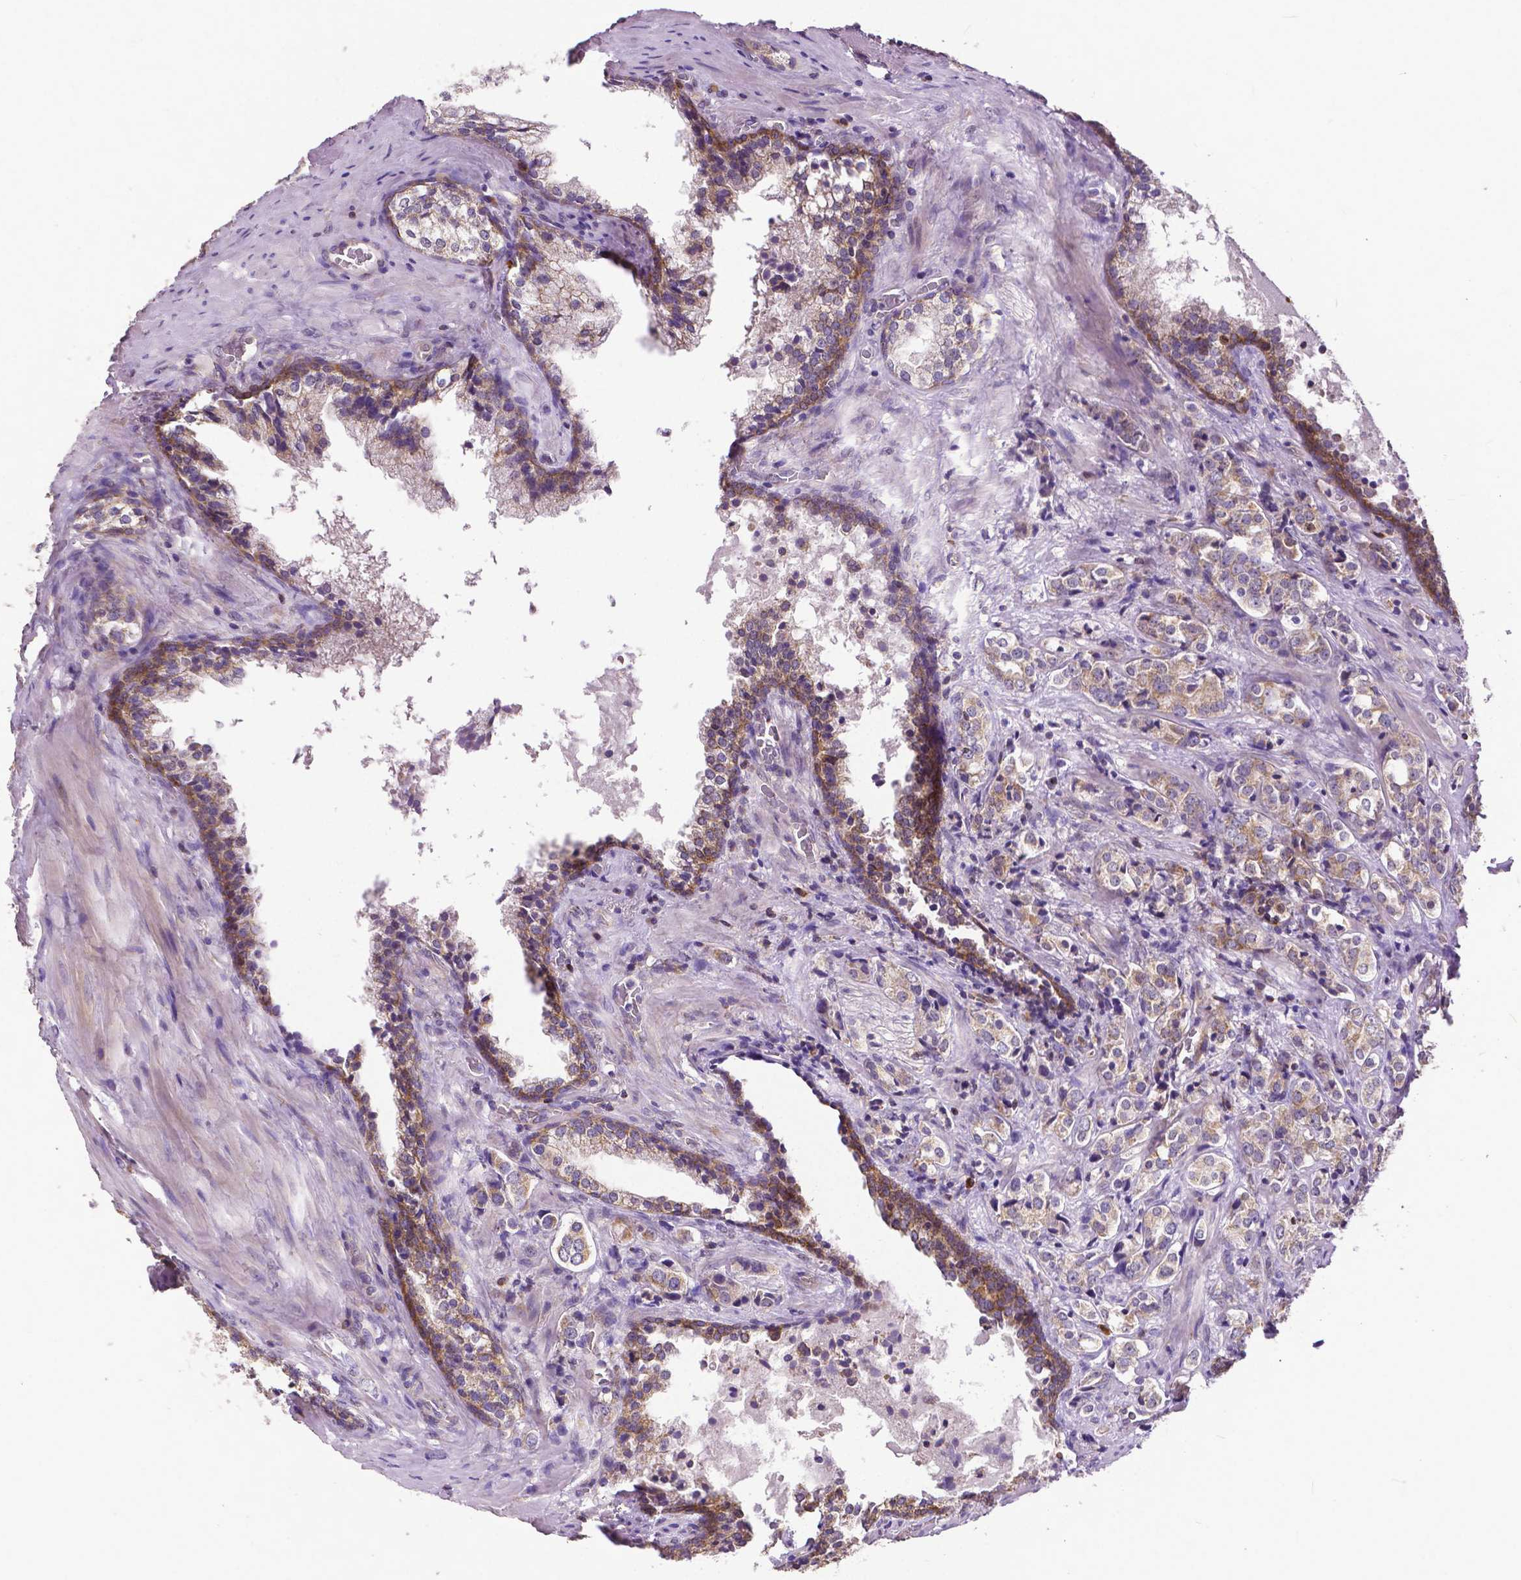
{"staining": {"intensity": "moderate", "quantity": ">75%", "location": "cytoplasmic/membranous"}, "tissue": "prostate cancer", "cell_type": "Tumor cells", "image_type": "cancer", "snomed": [{"axis": "morphology", "description": "Adenocarcinoma, NOS"}, {"axis": "topography", "description": "Prostate and seminal vesicle, NOS"}], "caption": "A high-resolution histopathology image shows immunohistochemistry staining of prostate cancer, which shows moderate cytoplasmic/membranous expression in about >75% of tumor cells.", "gene": "MCL1", "patient": {"sex": "male", "age": 63}}